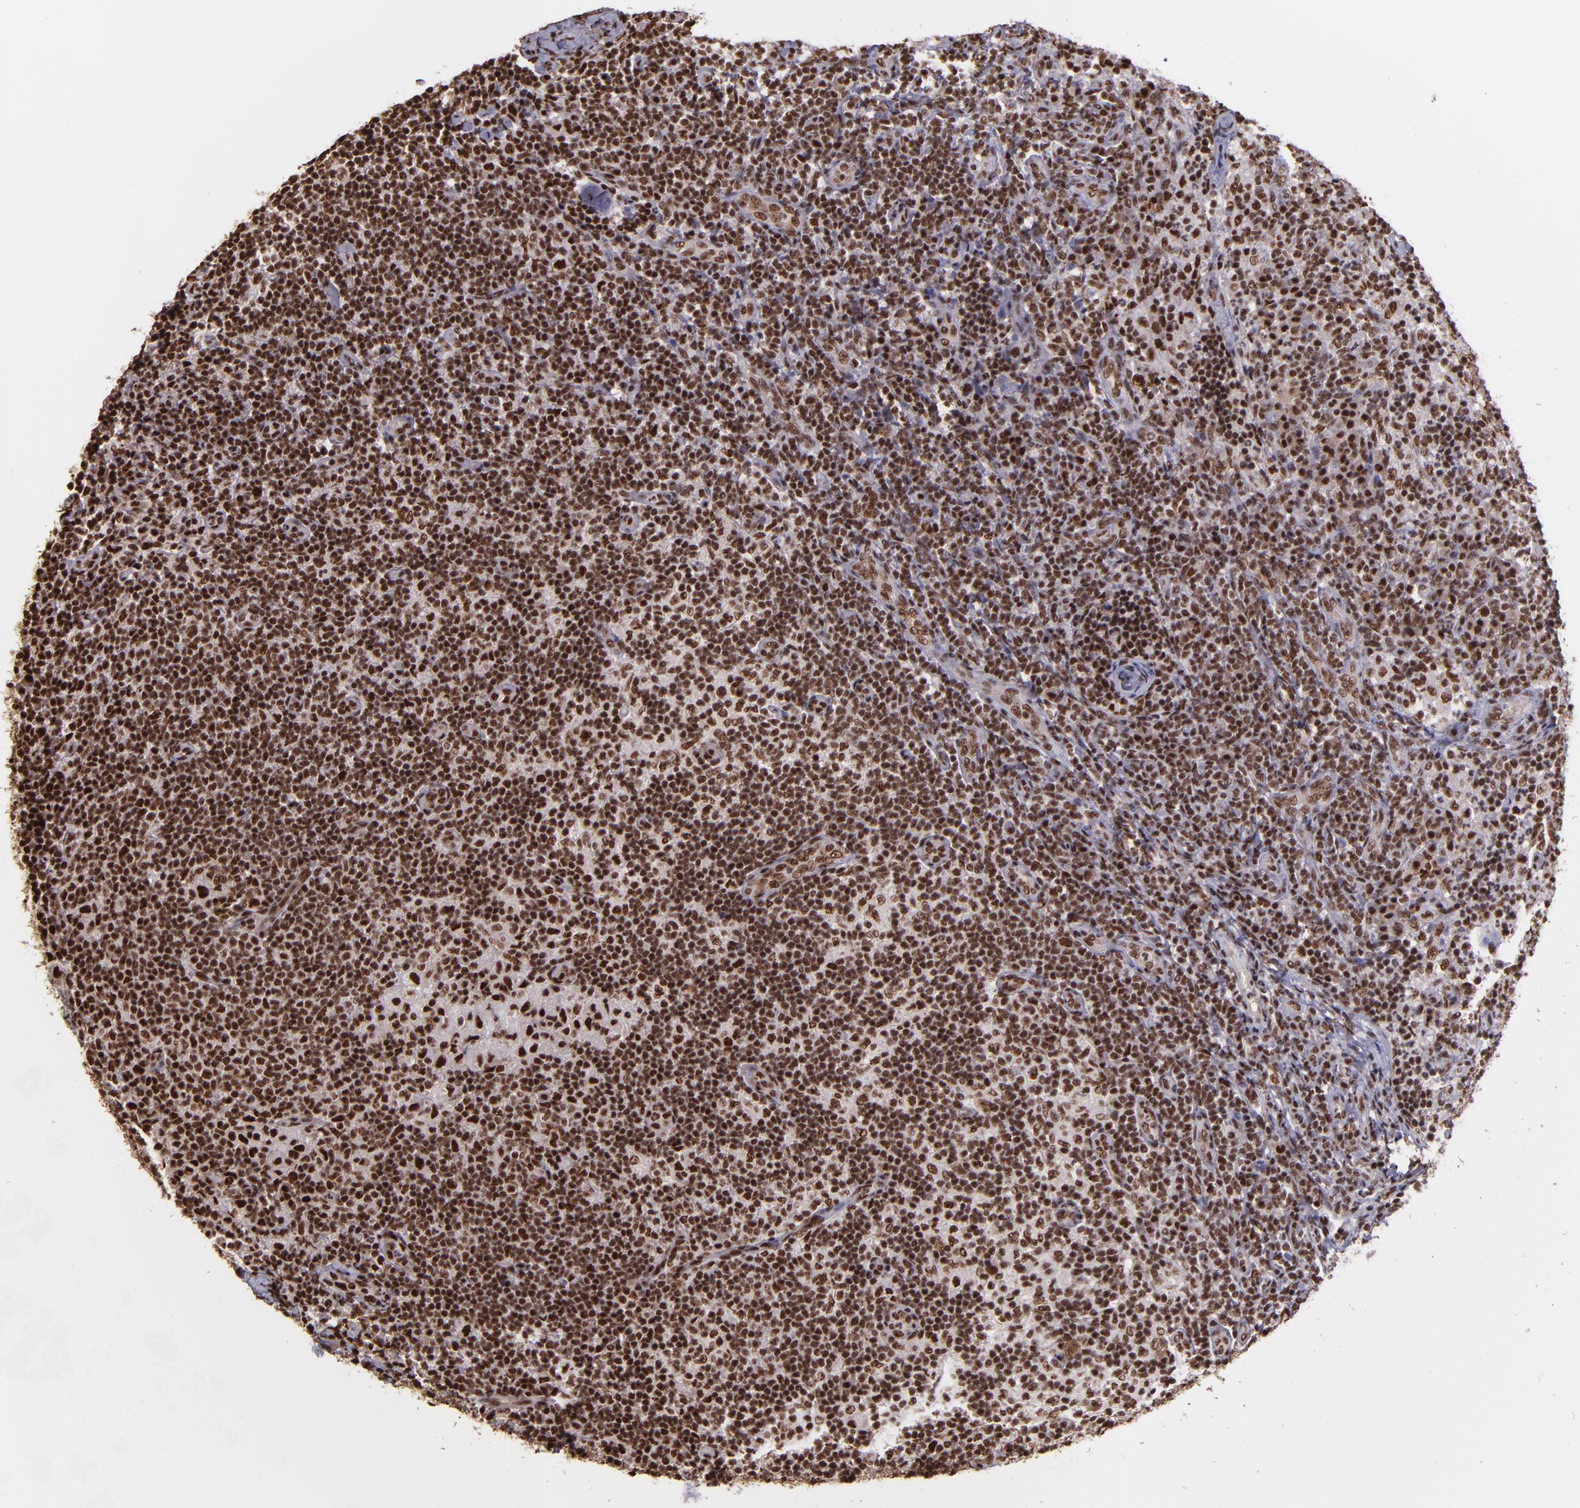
{"staining": {"intensity": "strong", "quantity": ">75%", "location": "nuclear"}, "tissue": "lymph node", "cell_type": "Germinal center cells", "image_type": "normal", "snomed": [{"axis": "morphology", "description": "Normal tissue, NOS"}, {"axis": "morphology", "description": "Inflammation, NOS"}, {"axis": "topography", "description": "Lymph node"}], "caption": "Immunohistochemistry histopathology image of normal lymph node stained for a protein (brown), which shows high levels of strong nuclear expression in approximately >75% of germinal center cells.", "gene": "PQBP1", "patient": {"sex": "male", "age": 46}}